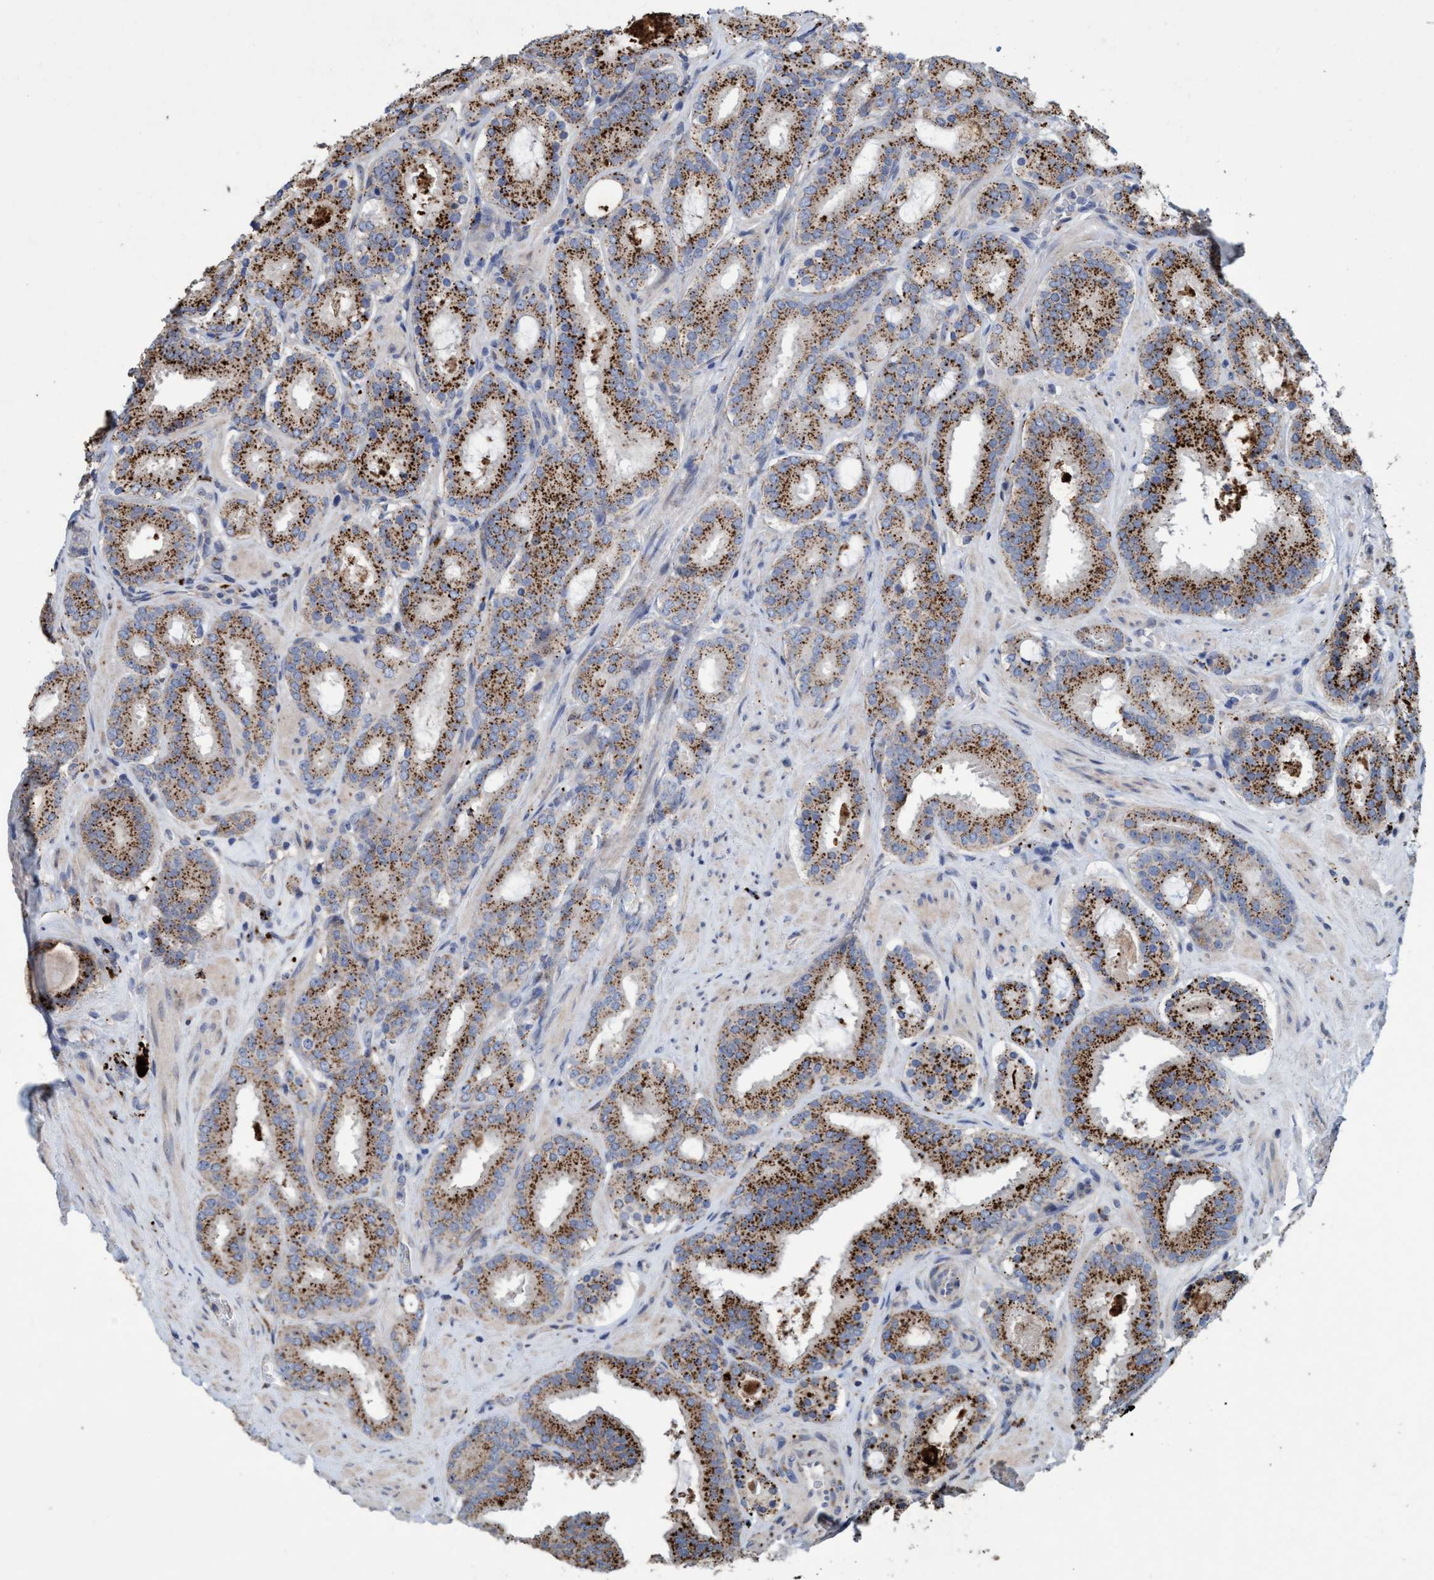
{"staining": {"intensity": "strong", "quantity": ">75%", "location": "cytoplasmic/membranous"}, "tissue": "prostate cancer", "cell_type": "Tumor cells", "image_type": "cancer", "snomed": [{"axis": "morphology", "description": "Adenocarcinoma, Low grade"}, {"axis": "topography", "description": "Prostate"}], "caption": "Tumor cells reveal high levels of strong cytoplasmic/membranous positivity in about >75% of cells in human low-grade adenocarcinoma (prostate). (IHC, brightfield microscopy, high magnification).", "gene": "BBS9", "patient": {"sex": "male", "age": 69}}